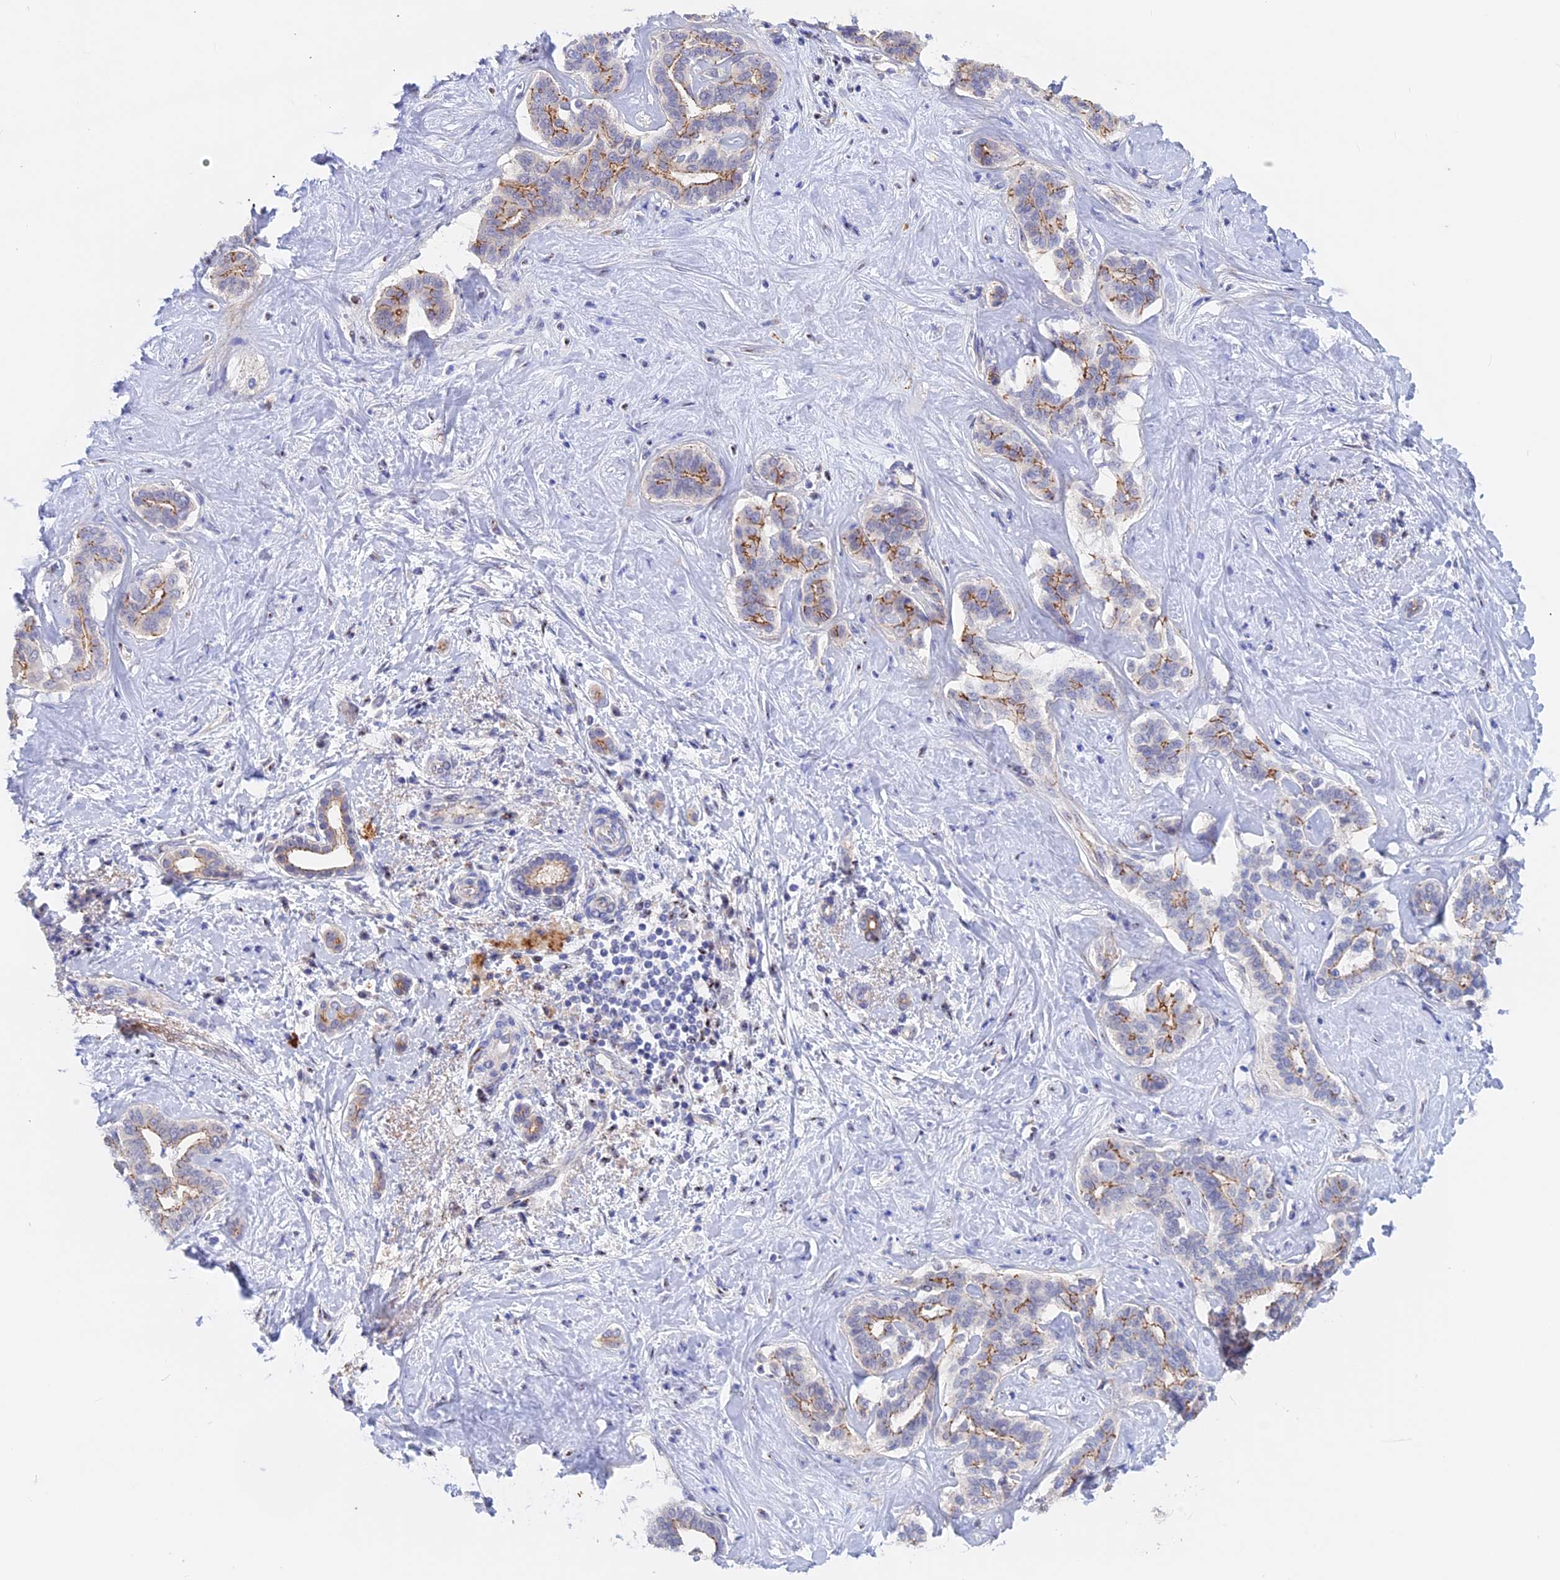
{"staining": {"intensity": "moderate", "quantity": "25%-75%", "location": "cytoplasmic/membranous"}, "tissue": "liver cancer", "cell_type": "Tumor cells", "image_type": "cancer", "snomed": [{"axis": "morphology", "description": "Cholangiocarcinoma"}, {"axis": "topography", "description": "Liver"}], "caption": "Protein staining displays moderate cytoplasmic/membranous positivity in approximately 25%-75% of tumor cells in liver cholangiocarcinoma. The staining is performed using DAB brown chromogen to label protein expression. The nuclei are counter-stained blue using hematoxylin.", "gene": "GK5", "patient": {"sex": "female", "age": 77}}